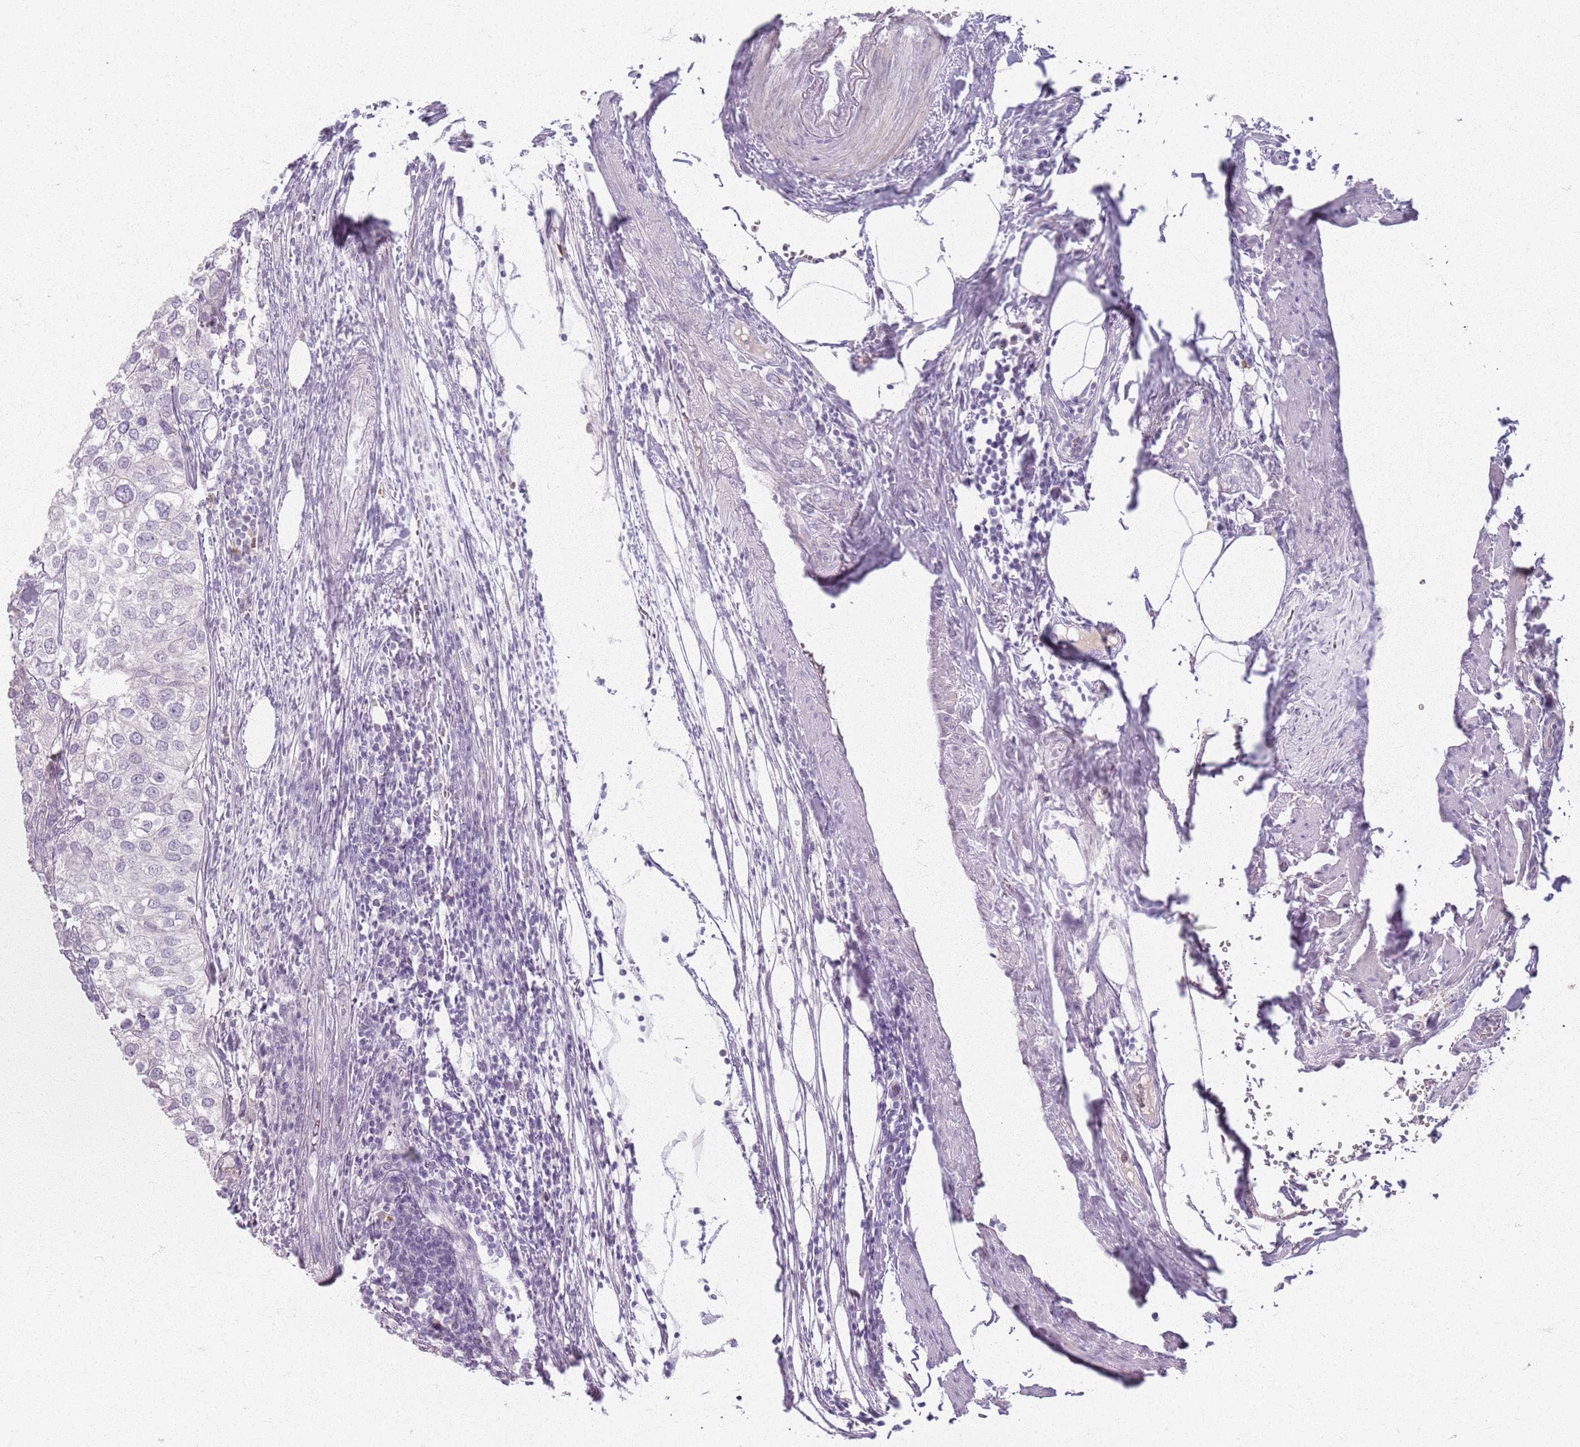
{"staining": {"intensity": "negative", "quantity": "none", "location": "none"}, "tissue": "urothelial cancer", "cell_type": "Tumor cells", "image_type": "cancer", "snomed": [{"axis": "morphology", "description": "Urothelial carcinoma, High grade"}, {"axis": "topography", "description": "Urinary bladder"}], "caption": "Immunohistochemistry (IHC) image of high-grade urothelial carcinoma stained for a protein (brown), which reveals no positivity in tumor cells.", "gene": "CRIPT", "patient": {"sex": "male", "age": 64}}